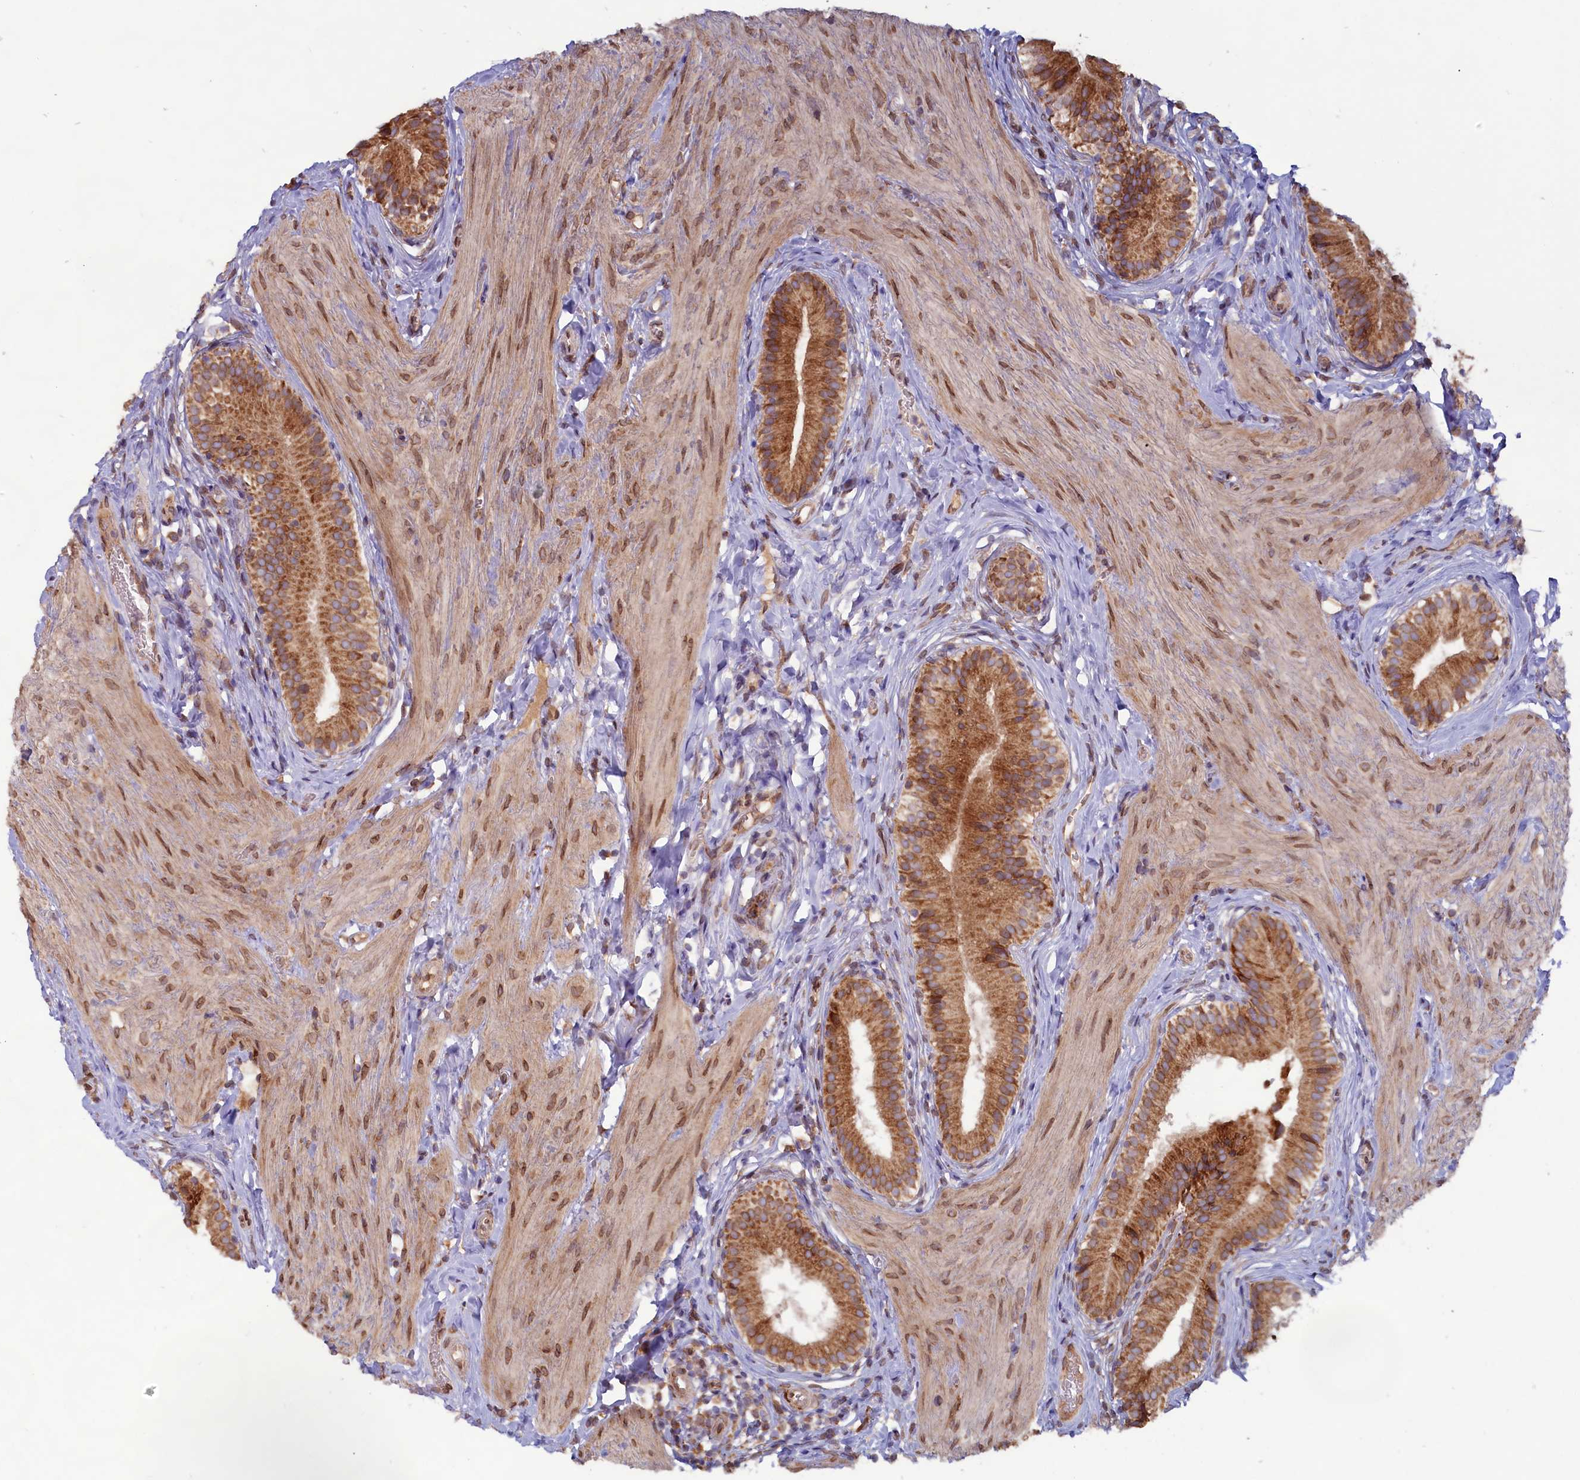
{"staining": {"intensity": "strong", "quantity": ">75%", "location": "cytoplasmic/membranous"}, "tissue": "gallbladder", "cell_type": "Glandular cells", "image_type": "normal", "snomed": [{"axis": "morphology", "description": "Normal tissue, NOS"}, {"axis": "topography", "description": "Gallbladder"}], "caption": "Immunohistochemistry of normal human gallbladder shows high levels of strong cytoplasmic/membranous expression in about >75% of glandular cells. (DAB = brown stain, brightfield microscopy at high magnification).", "gene": "TBC1D19", "patient": {"sex": "female", "age": 47}}